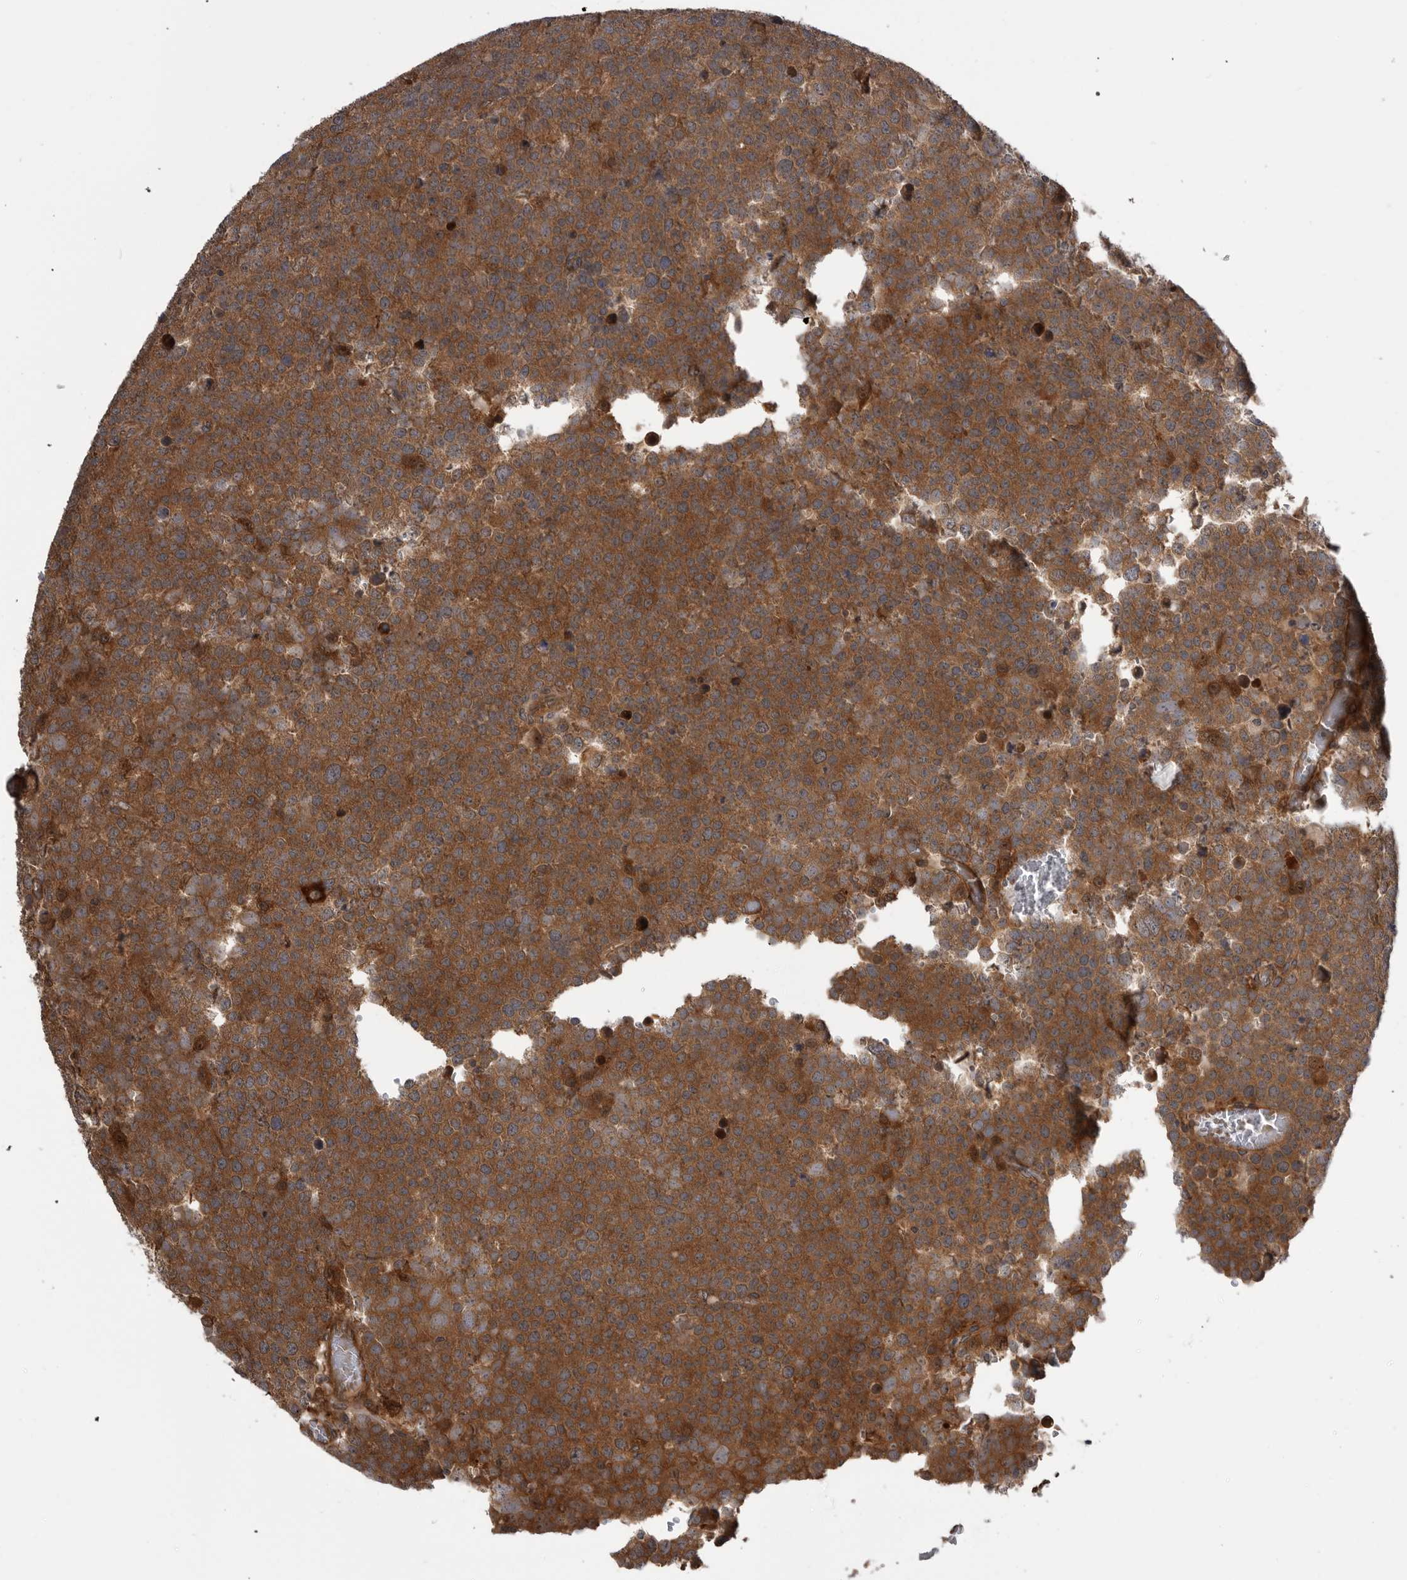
{"staining": {"intensity": "strong", "quantity": ">75%", "location": "cytoplasmic/membranous"}, "tissue": "testis cancer", "cell_type": "Tumor cells", "image_type": "cancer", "snomed": [{"axis": "morphology", "description": "Seminoma, NOS"}, {"axis": "topography", "description": "Testis"}], "caption": "Human testis cancer stained for a protein (brown) exhibits strong cytoplasmic/membranous positive positivity in approximately >75% of tumor cells.", "gene": "RAB3GAP2", "patient": {"sex": "male", "age": 71}}